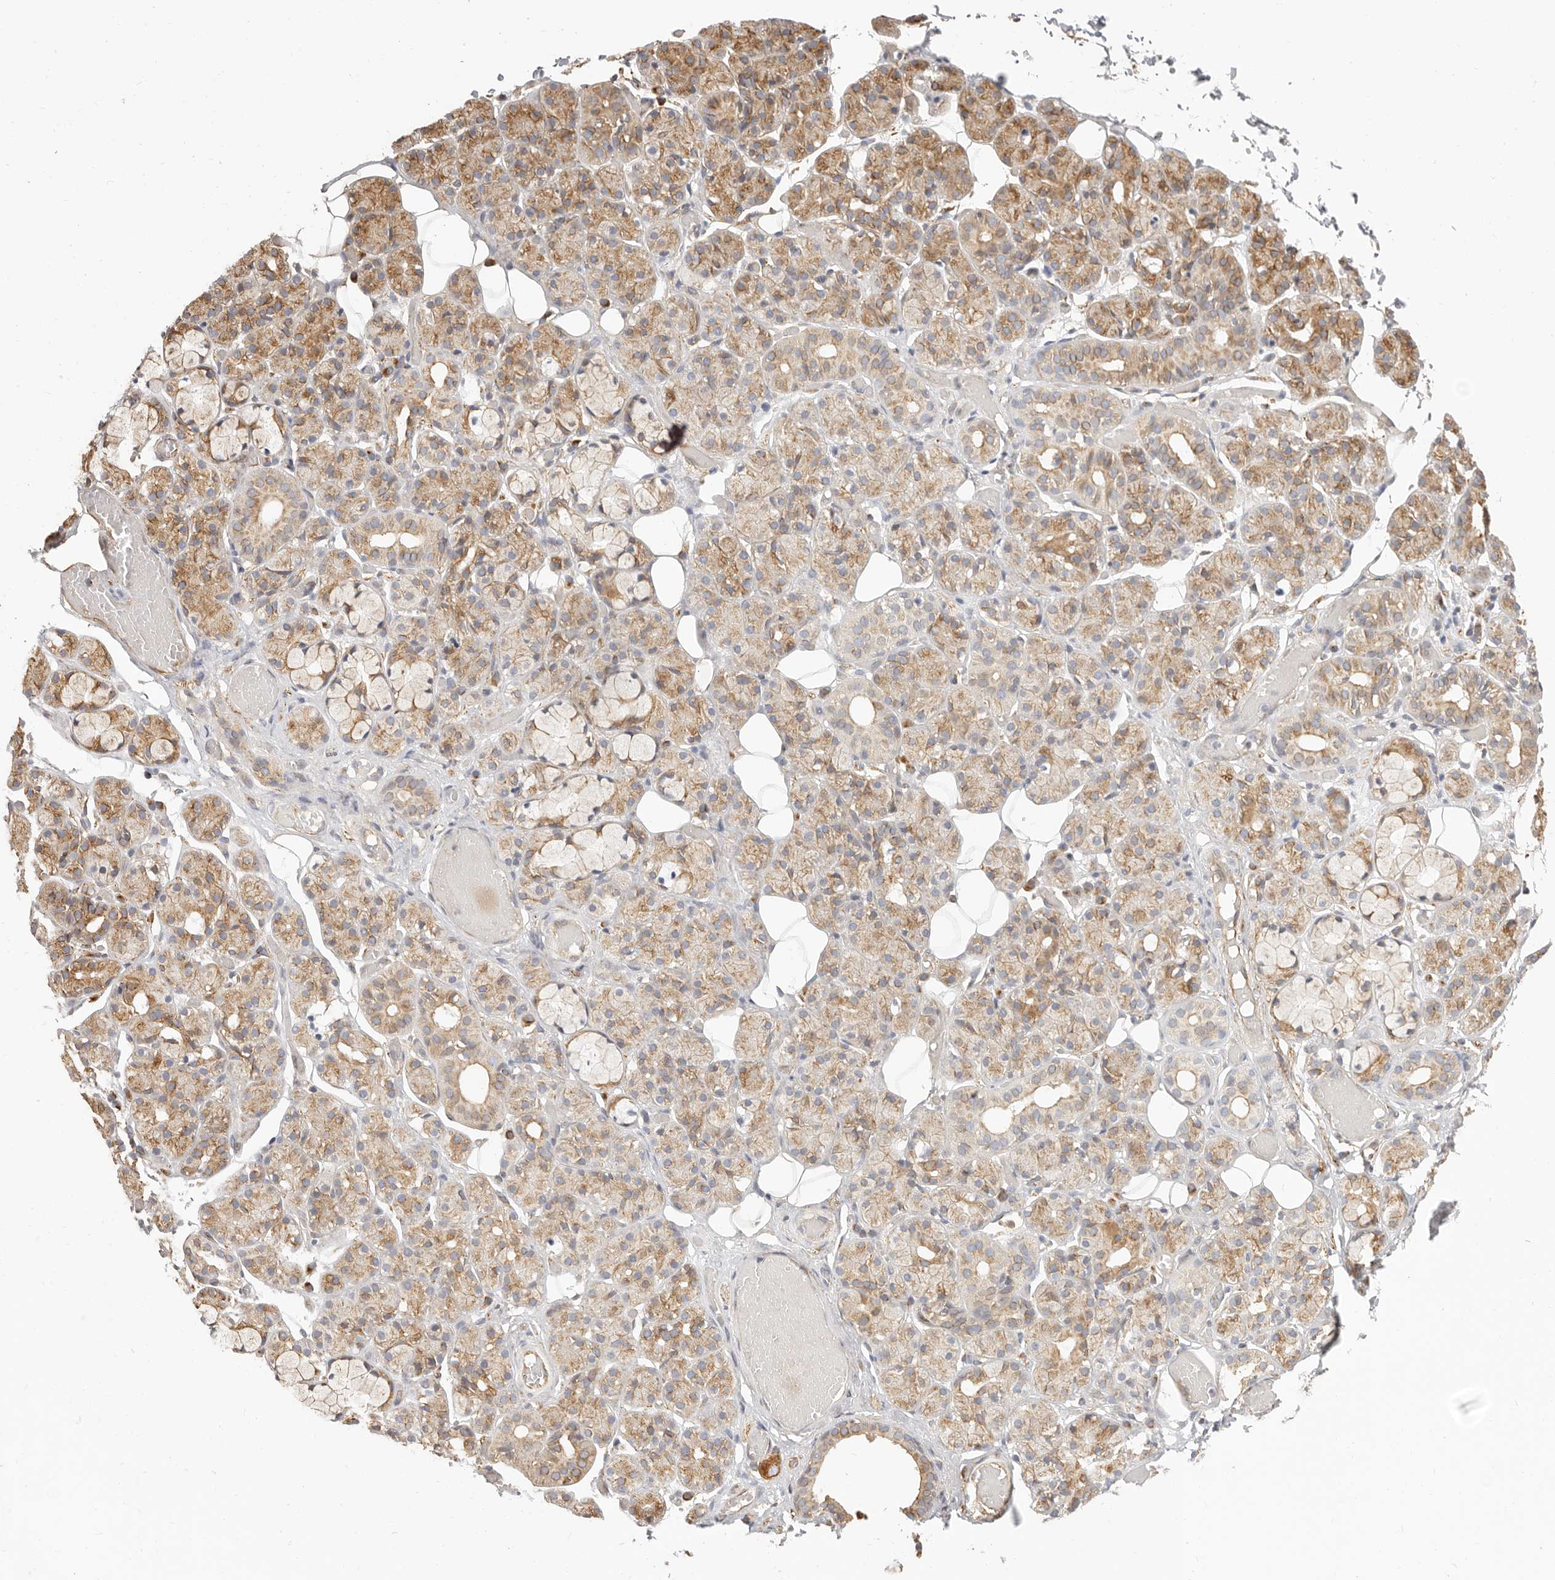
{"staining": {"intensity": "moderate", "quantity": "25%-75%", "location": "cytoplasmic/membranous"}, "tissue": "salivary gland", "cell_type": "Glandular cells", "image_type": "normal", "snomed": [{"axis": "morphology", "description": "Normal tissue, NOS"}, {"axis": "topography", "description": "Salivary gland"}], "caption": "DAB (3,3'-diaminobenzidine) immunohistochemical staining of normal salivary gland reveals moderate cytoplasmic/membranous protein staining in about 25%-75% of glandular cells.", "gene": "DTNBP1", "patient": {"sex": "male", "age": 63}}